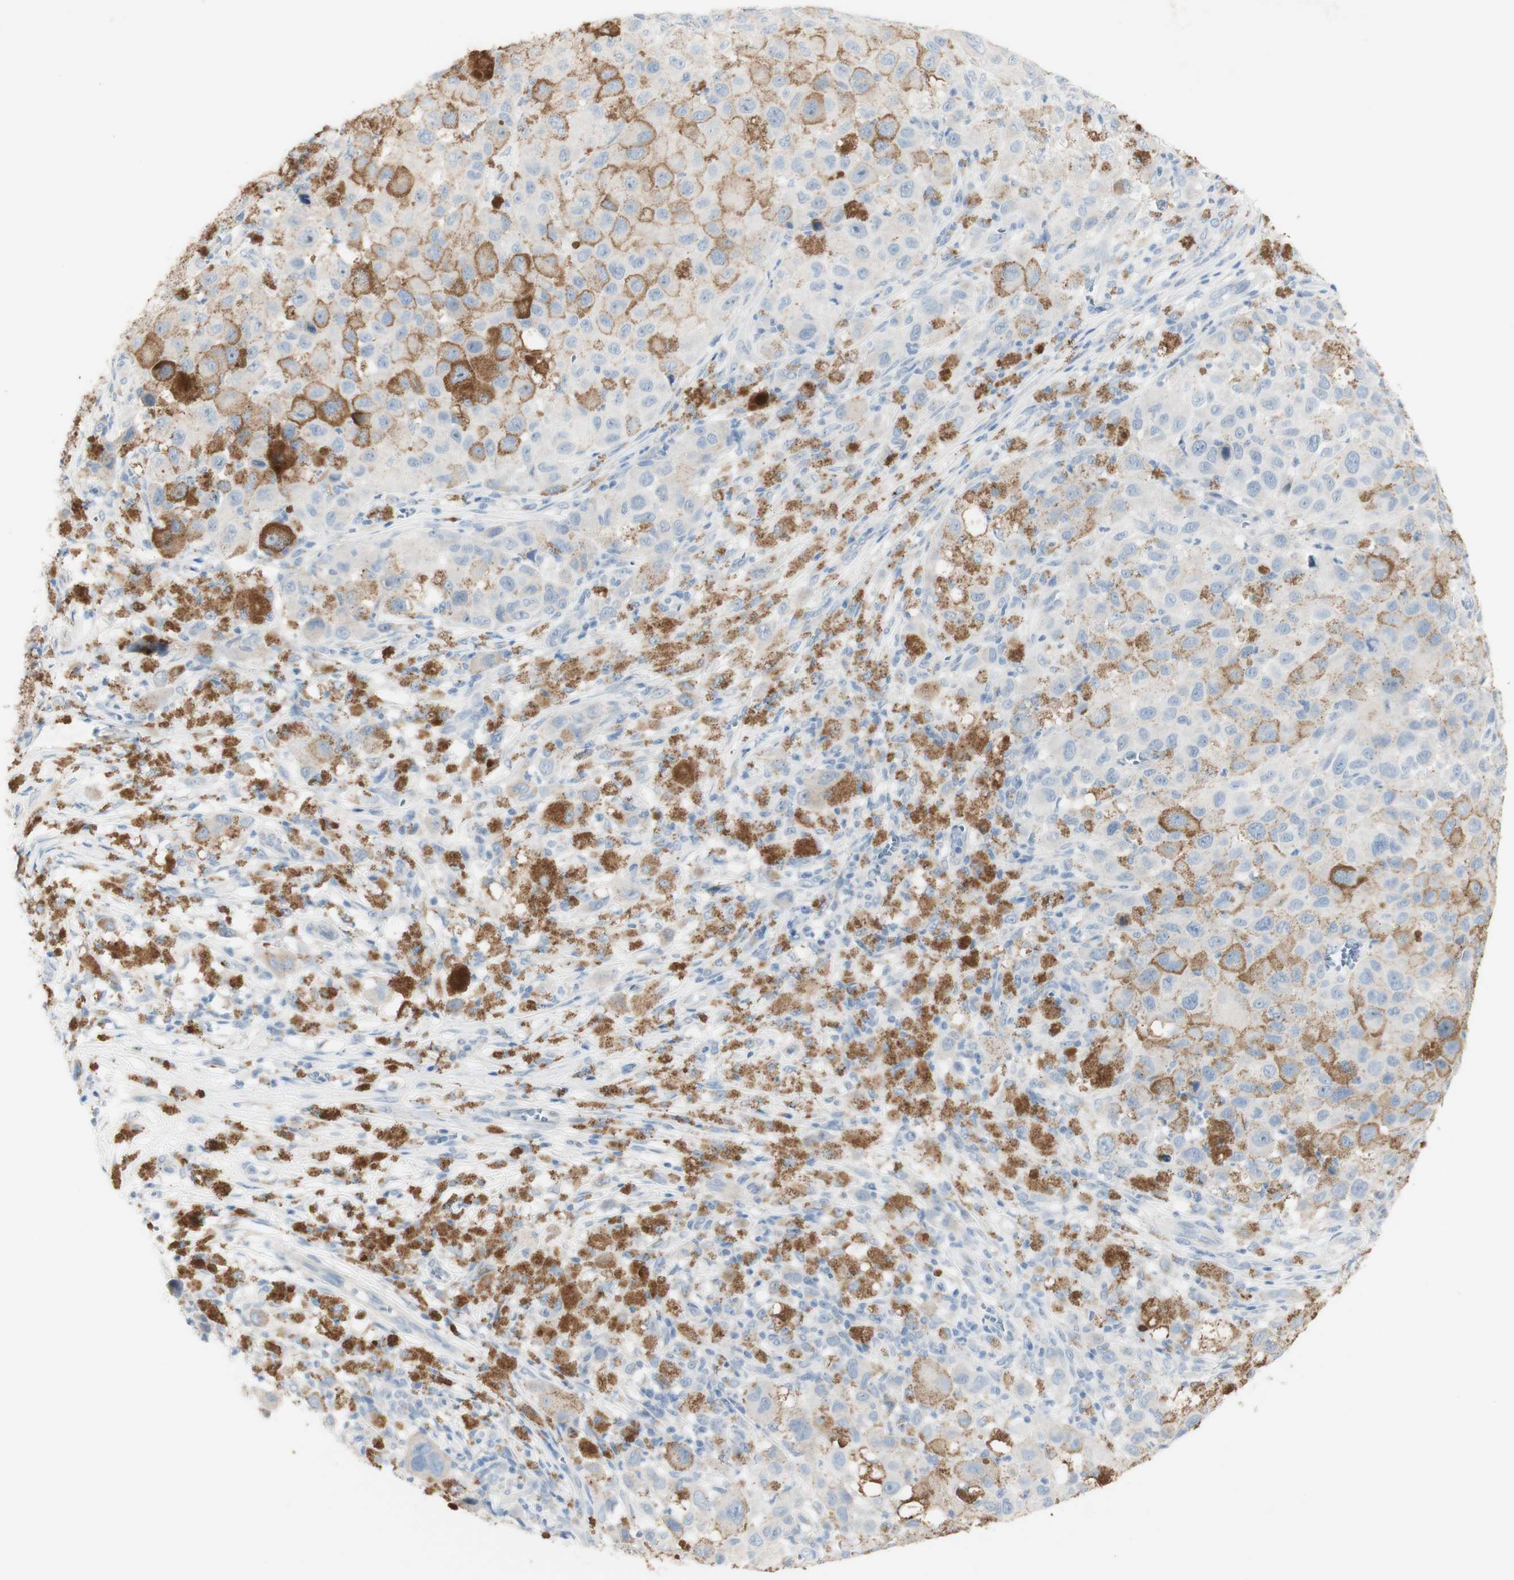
{"staining": {"intensity": "negative", "quantity": "none", "location": "none"}, "tissue": "melanoma", "cell_type": "Tumor cells", "image_type": "cancer", "snomed": [{"axis": "morphology", "description": "Malignant melanoma, NOS"}, {"axis": "topography", "description": "Skin"}], "caption": "DAB (3,3'-diaminobenzidine) immunohistochemical staining of malignant melanoma demonstrates no significant positivity in tumor cells.", "gene": "ART3", "patient": {"sex": "male", "age": 96}}